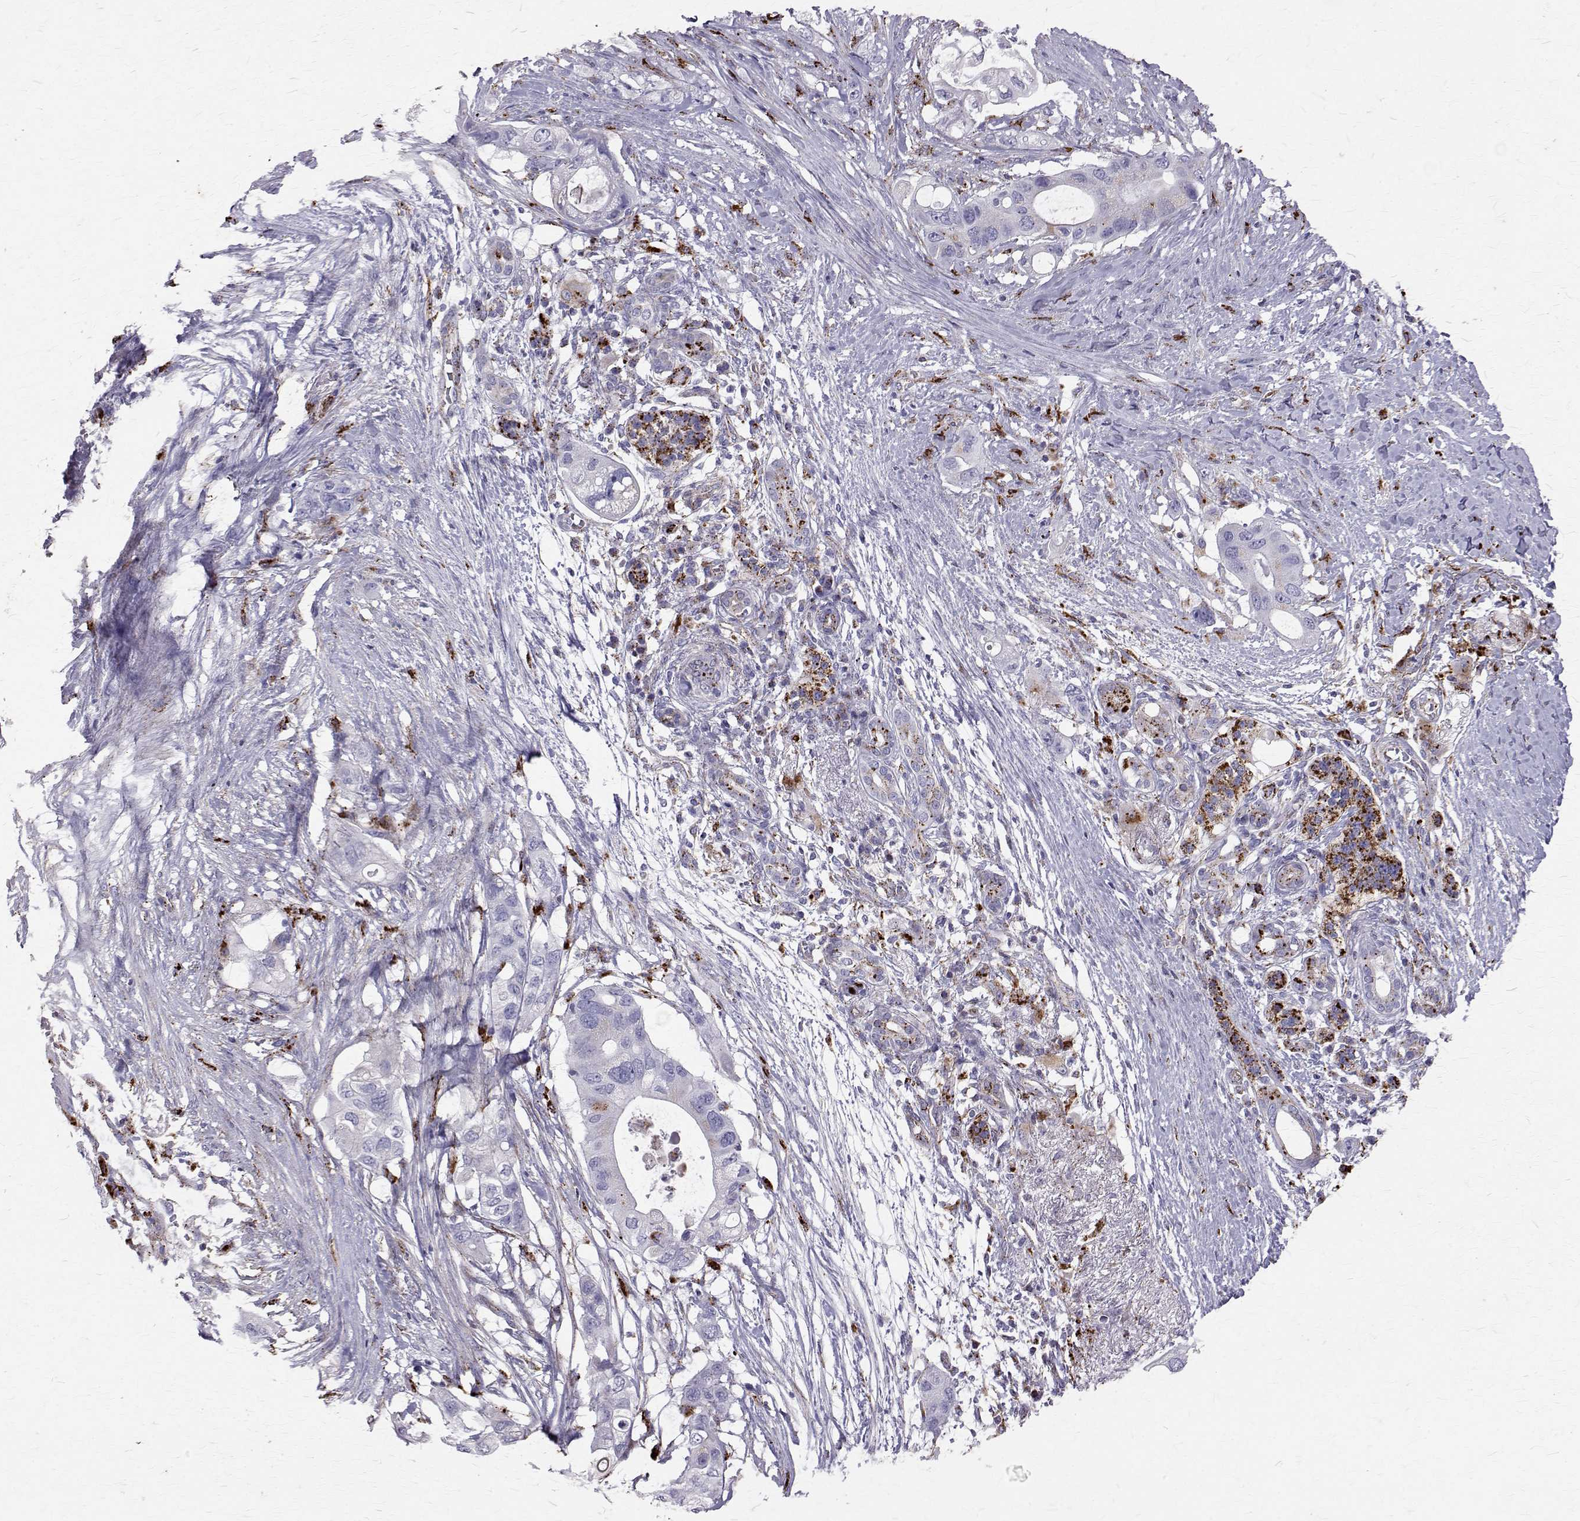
{"staining": {"intensity": "negative", "quantity": "none", "location": "none"}, "tissue": "pancreatic cancer", "cell_type": "Tumor cells", "image_type": "cancer", "snomed": [{"axis": "morphology", "description": "Adenocarcinoma, NOS"}, {"axis": "topography", "description": "Pancreas"}], "caption": "Immunohistochemistry image of pancreatic adenocarcinoma stained for a protein (brown), which exhibits no positivity in tumor cells.", "gene": "TPP1", "patient": {"sex": "female", "age": 72}}